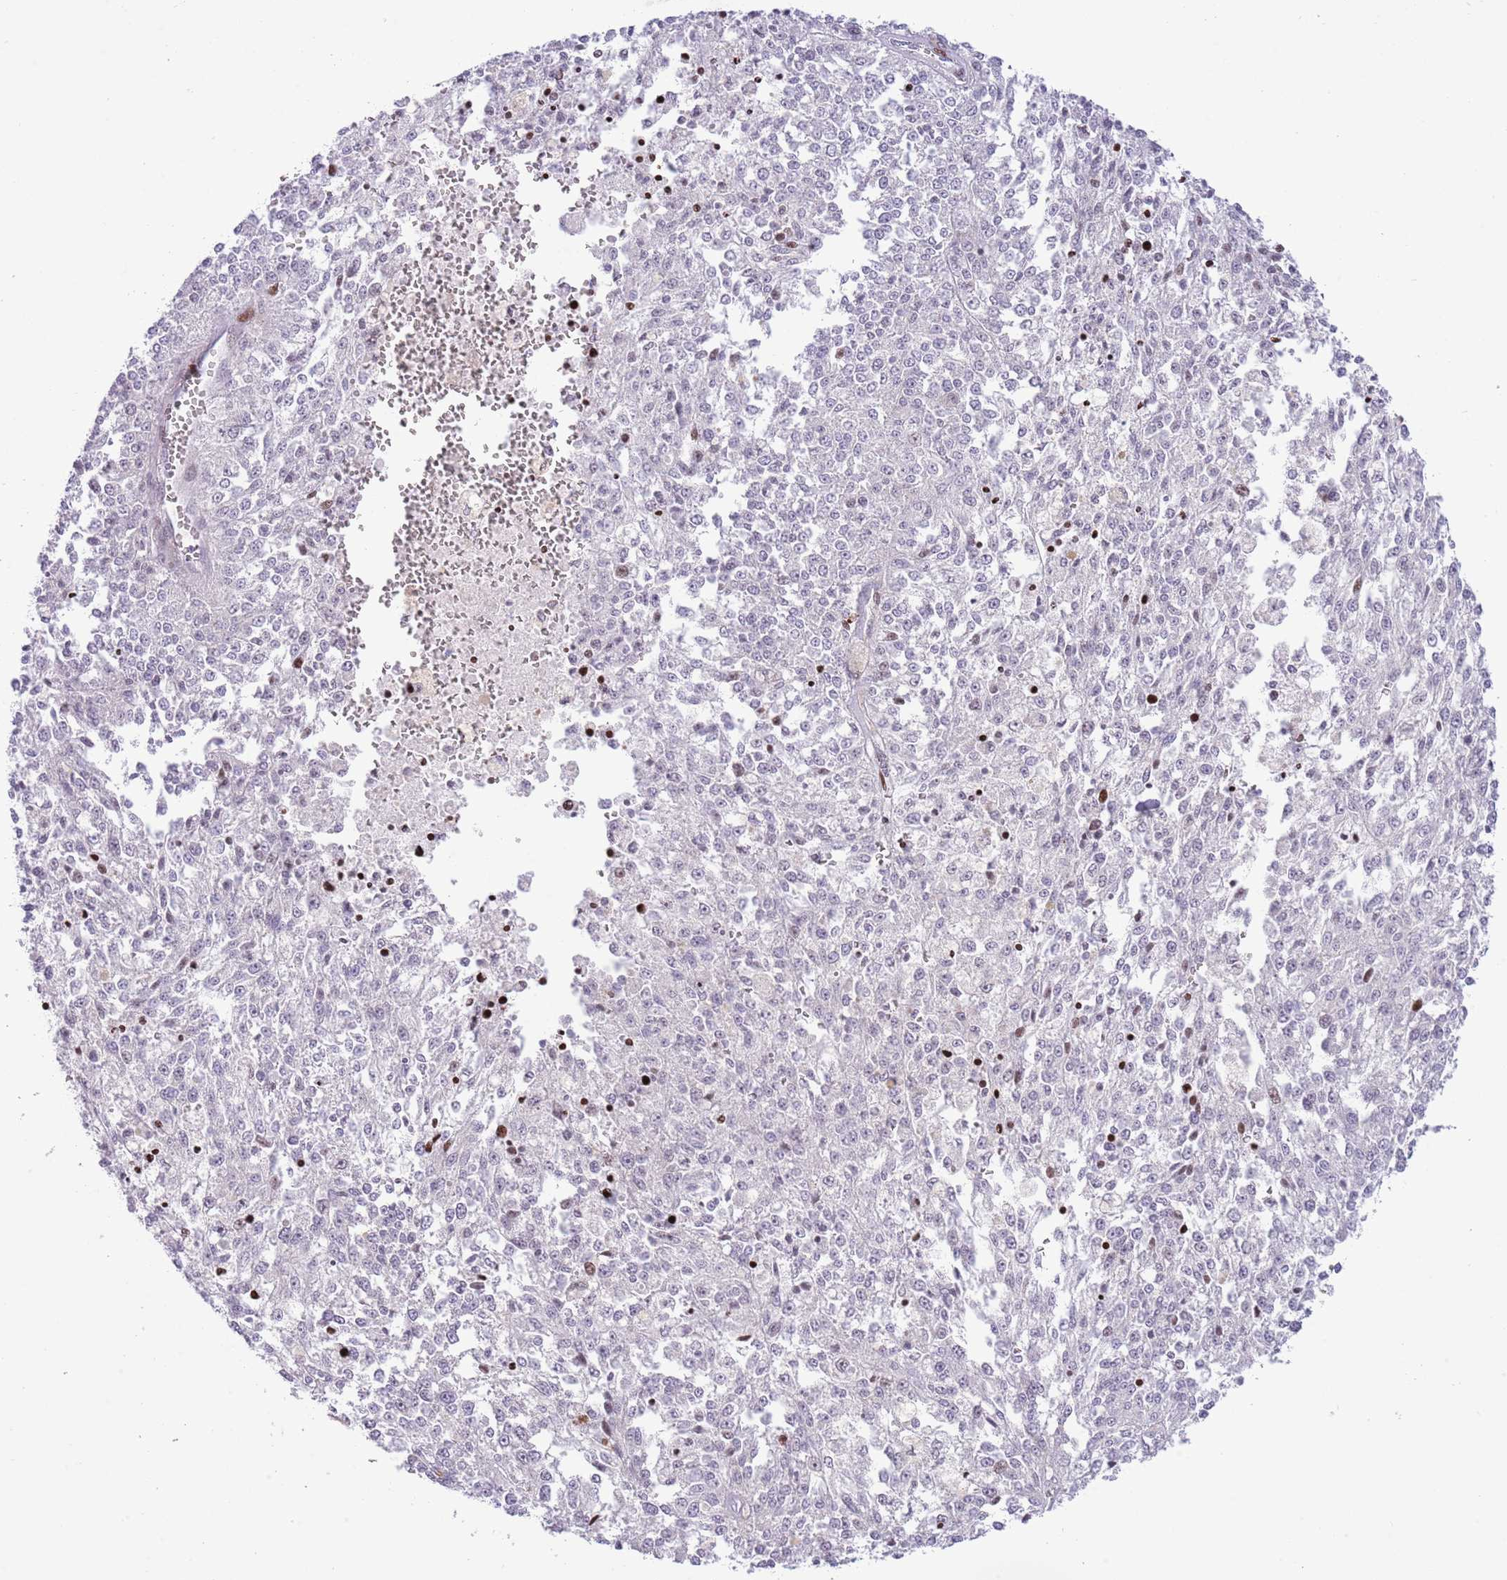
{"staining": {"intensity": "negative", "quantity": "none", "location": "none"}, "tissue": "melanoma", "cell_type": "Tumor cells", "image_type": "cancer", "snomed": [{"axis": "morphology", "description": "Malignant melanoma, NOS"}, {"axis": "topography", "description": "Skin"}], "caption": "There is no significant staining in tumor cells of melanoma.", "gene": "ANO8", "patient": {"sex": "female", "age": 64}}